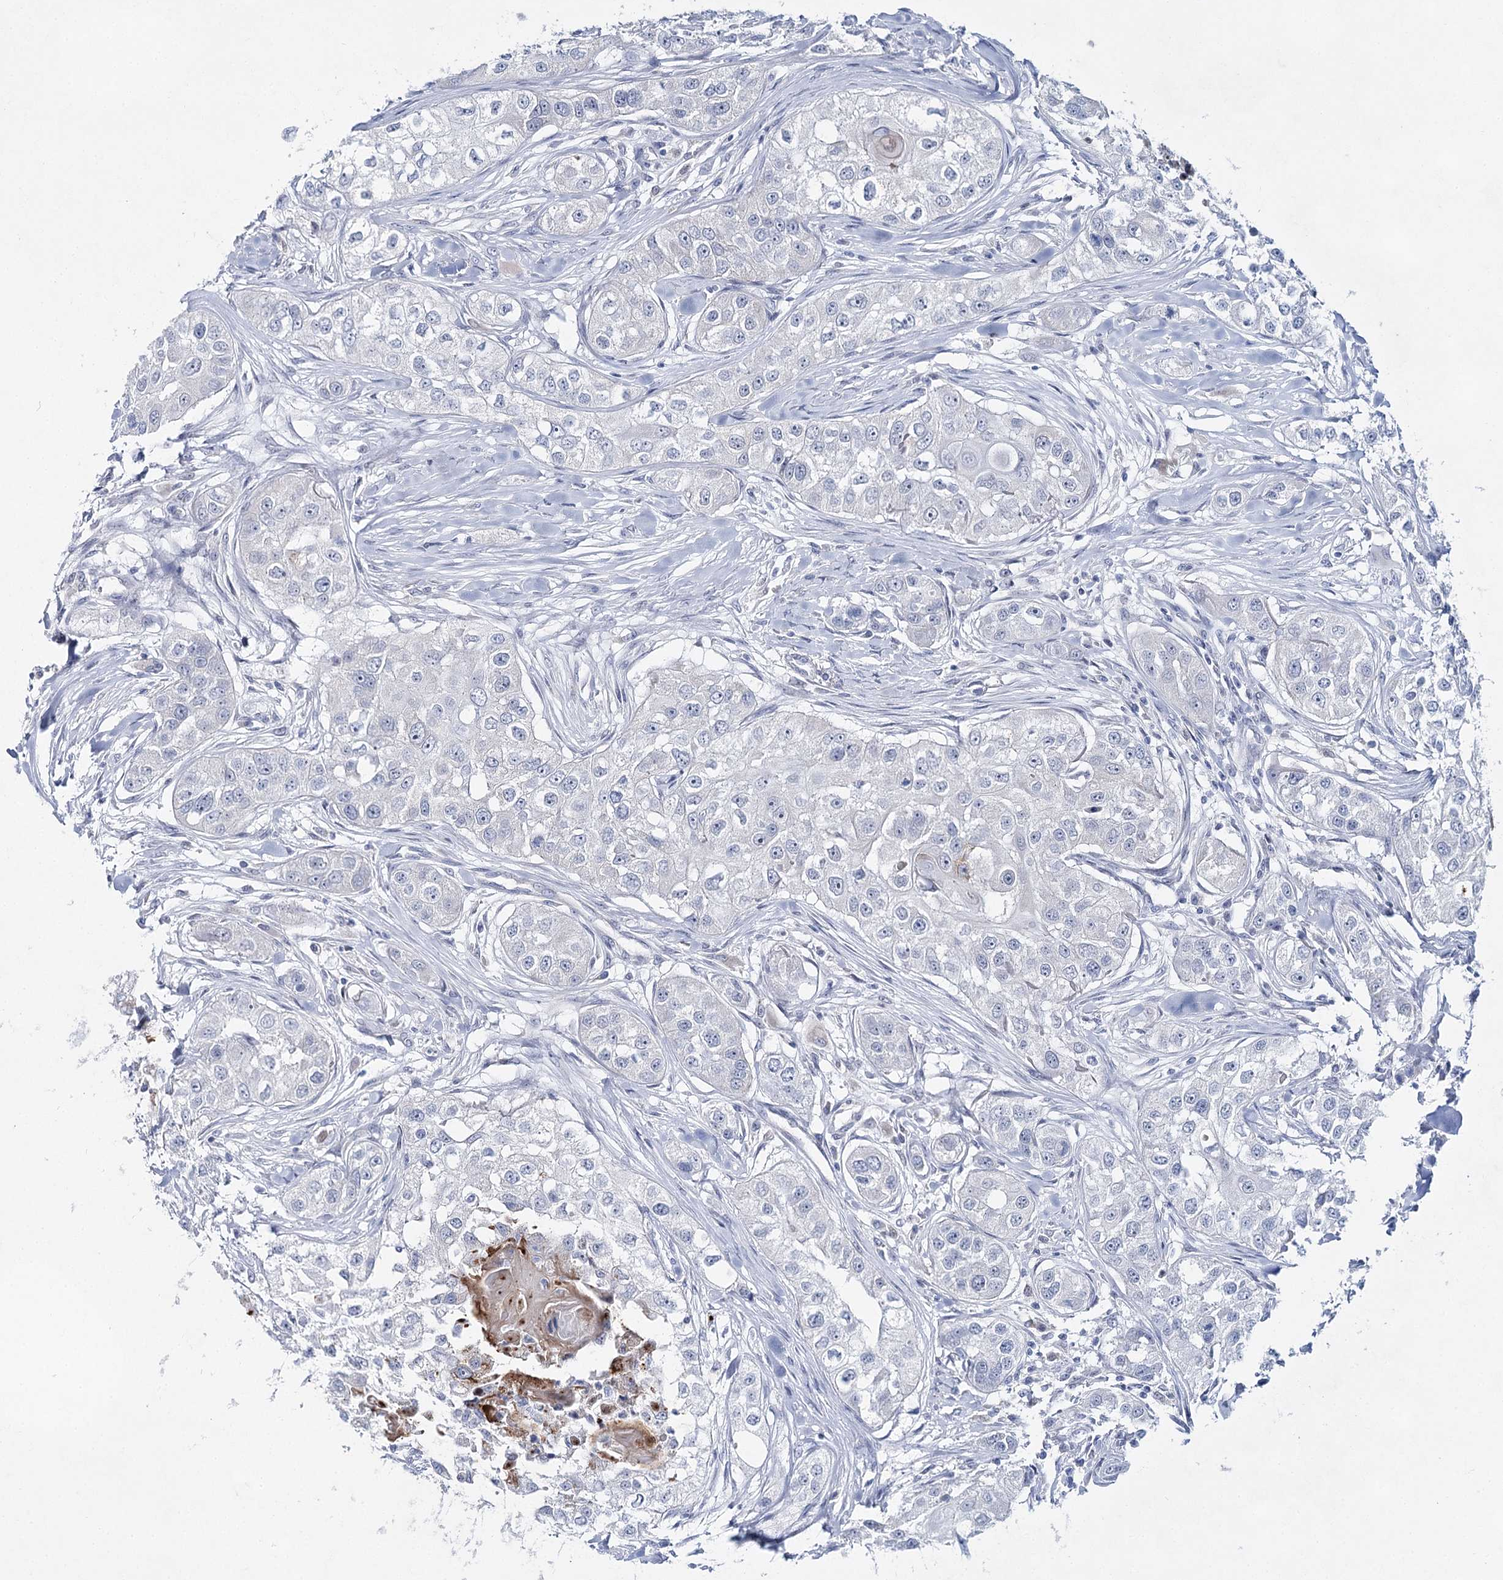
{"staining": {"intensity": "negative", "quantity": "none", "location": "none"}, "tissue": "head and neck cancer", "cell_type": "Tumor cells", "image_type": "cancer", "snomed": [{"axis": "morphology", "description": "Normal tissue, NOS"}, {"axis": "morphology", "description": "Squamous cell carcinoma, NOS"}, {"axis": "topography", "description": "Skeletal muscle"}, {"axis": "topography", "description": "Head-Neck"}], "caption": "High magnification brightfield microscopy of head and neck cancer (squamous cell carcinoma) stained with DAB (3,3'-diaminobenzidine) (brown) and counterstained with hematoxylin (blue): tumor cells show no significant expression.", "gene": "BPHL", "patient": {"sex": "male", "age": 51}}